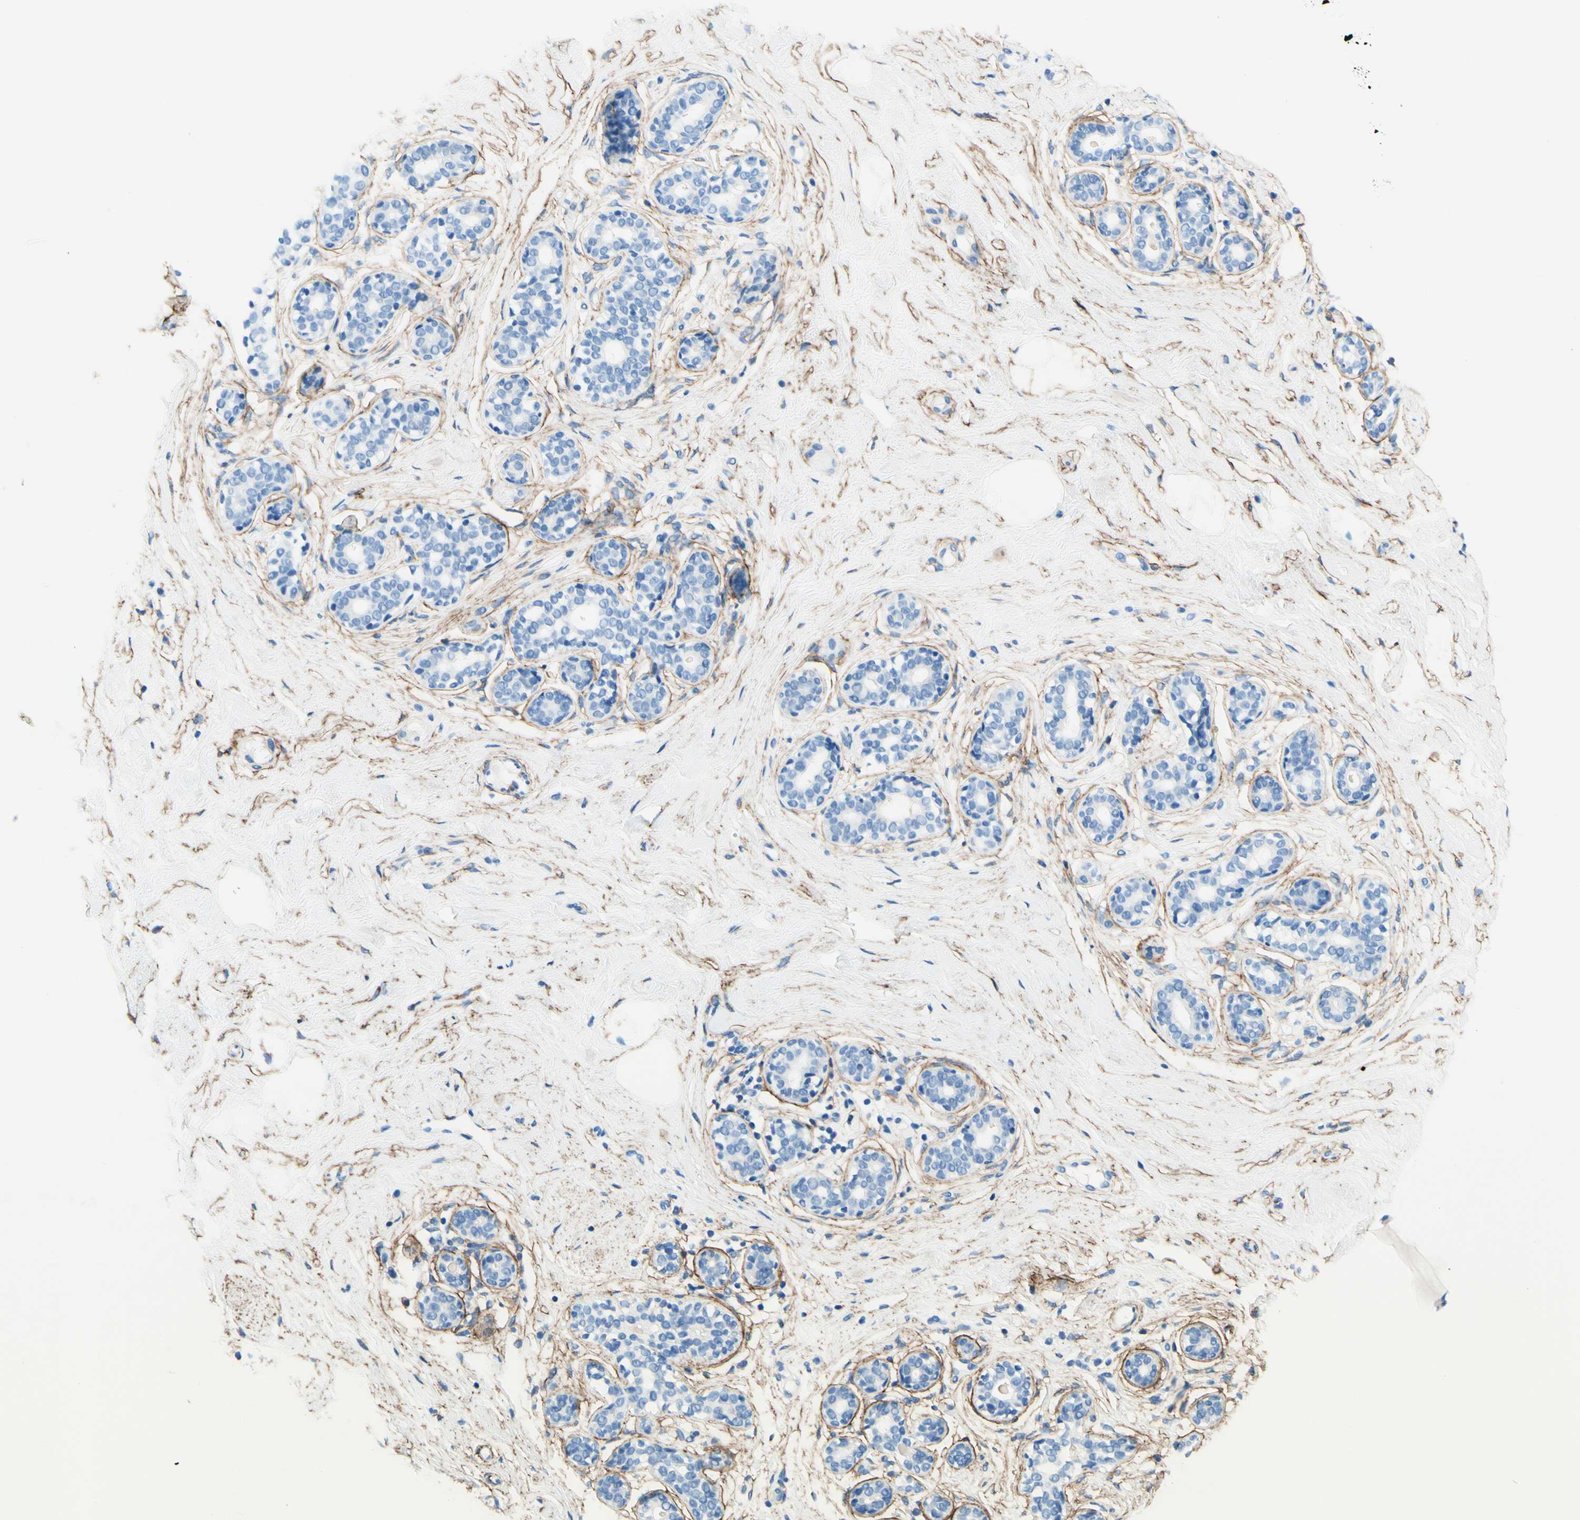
{"staining": {"intensity": "negative", "quantity": "none", "location": "none"}, "tissue": "breast", "cell_type": "Adipocytes", "image_type": "normal", "snomed": [{"axis": "morphology", "description": "Normal tissue, NOS"}, {"axis": "topography", "description": "Breast"}], "caption": "Immunohistochemistry of unremarkable human breast demonstrates no expression in adipocytes. Nuclei are stained in blue.", "gene": "MFAP5", "patient": {"sex": "female", "age": 23}}